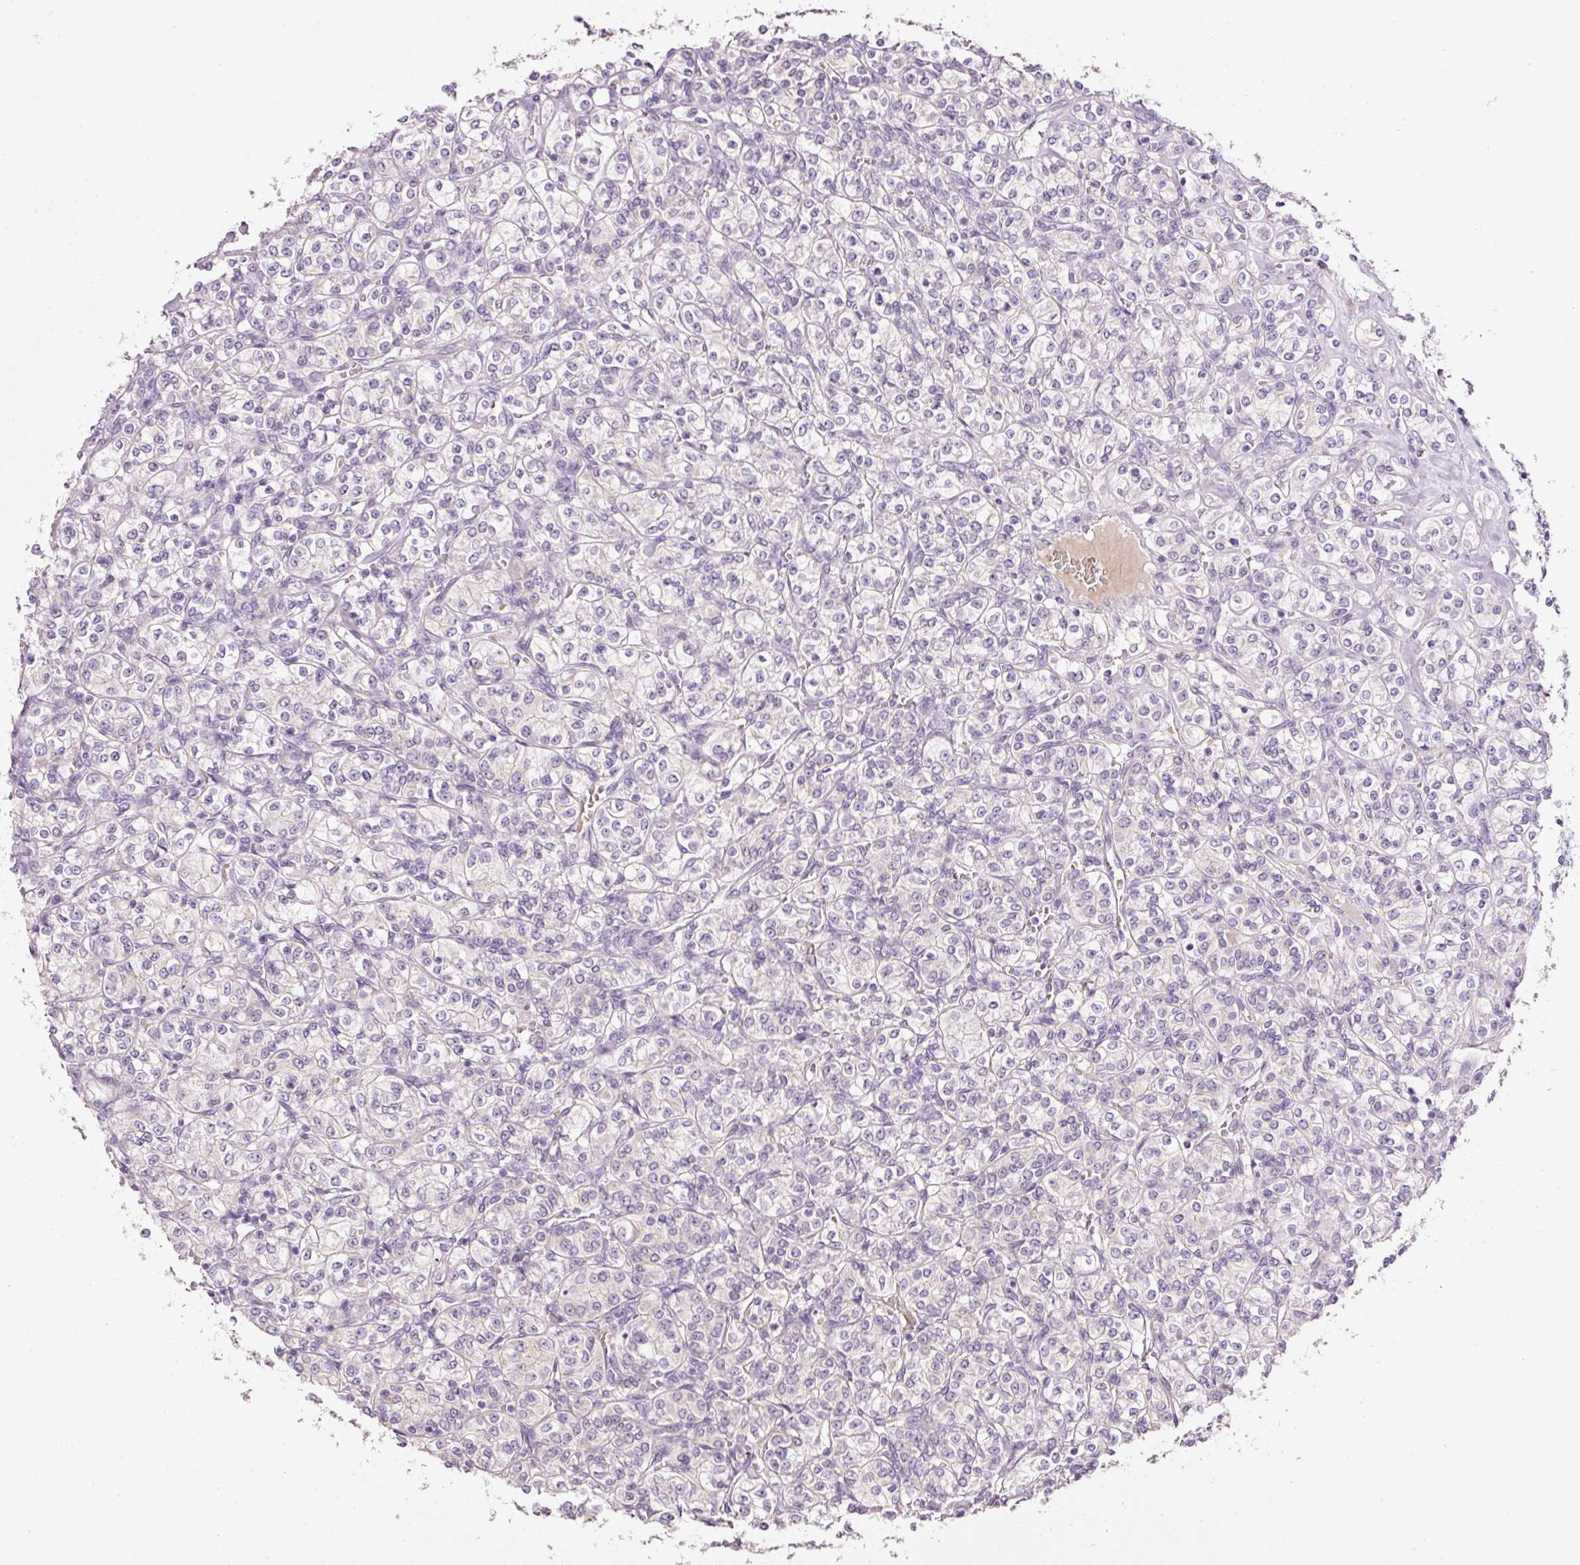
{"staining": {"intensity": "negative", "quantity": "none", "location": "none"}, "tissue": "renal cancer", "cell_type": "Tumor cells", "image_type": "cancer", "snomed": [{"axis": "morphology", "description": "Adenocarcinoma, NOS"}, {"axis": "topography", "description": "Kidney"}], "caption": "This image is of renal cancer (adenocarcinoma) stained with IHC to label a protein in brown with the nuclei are counter-stained blue. There is no staining in tumor cells.", "gene": "TENT5C", "patient": {"sex": "male", "age": 77}}